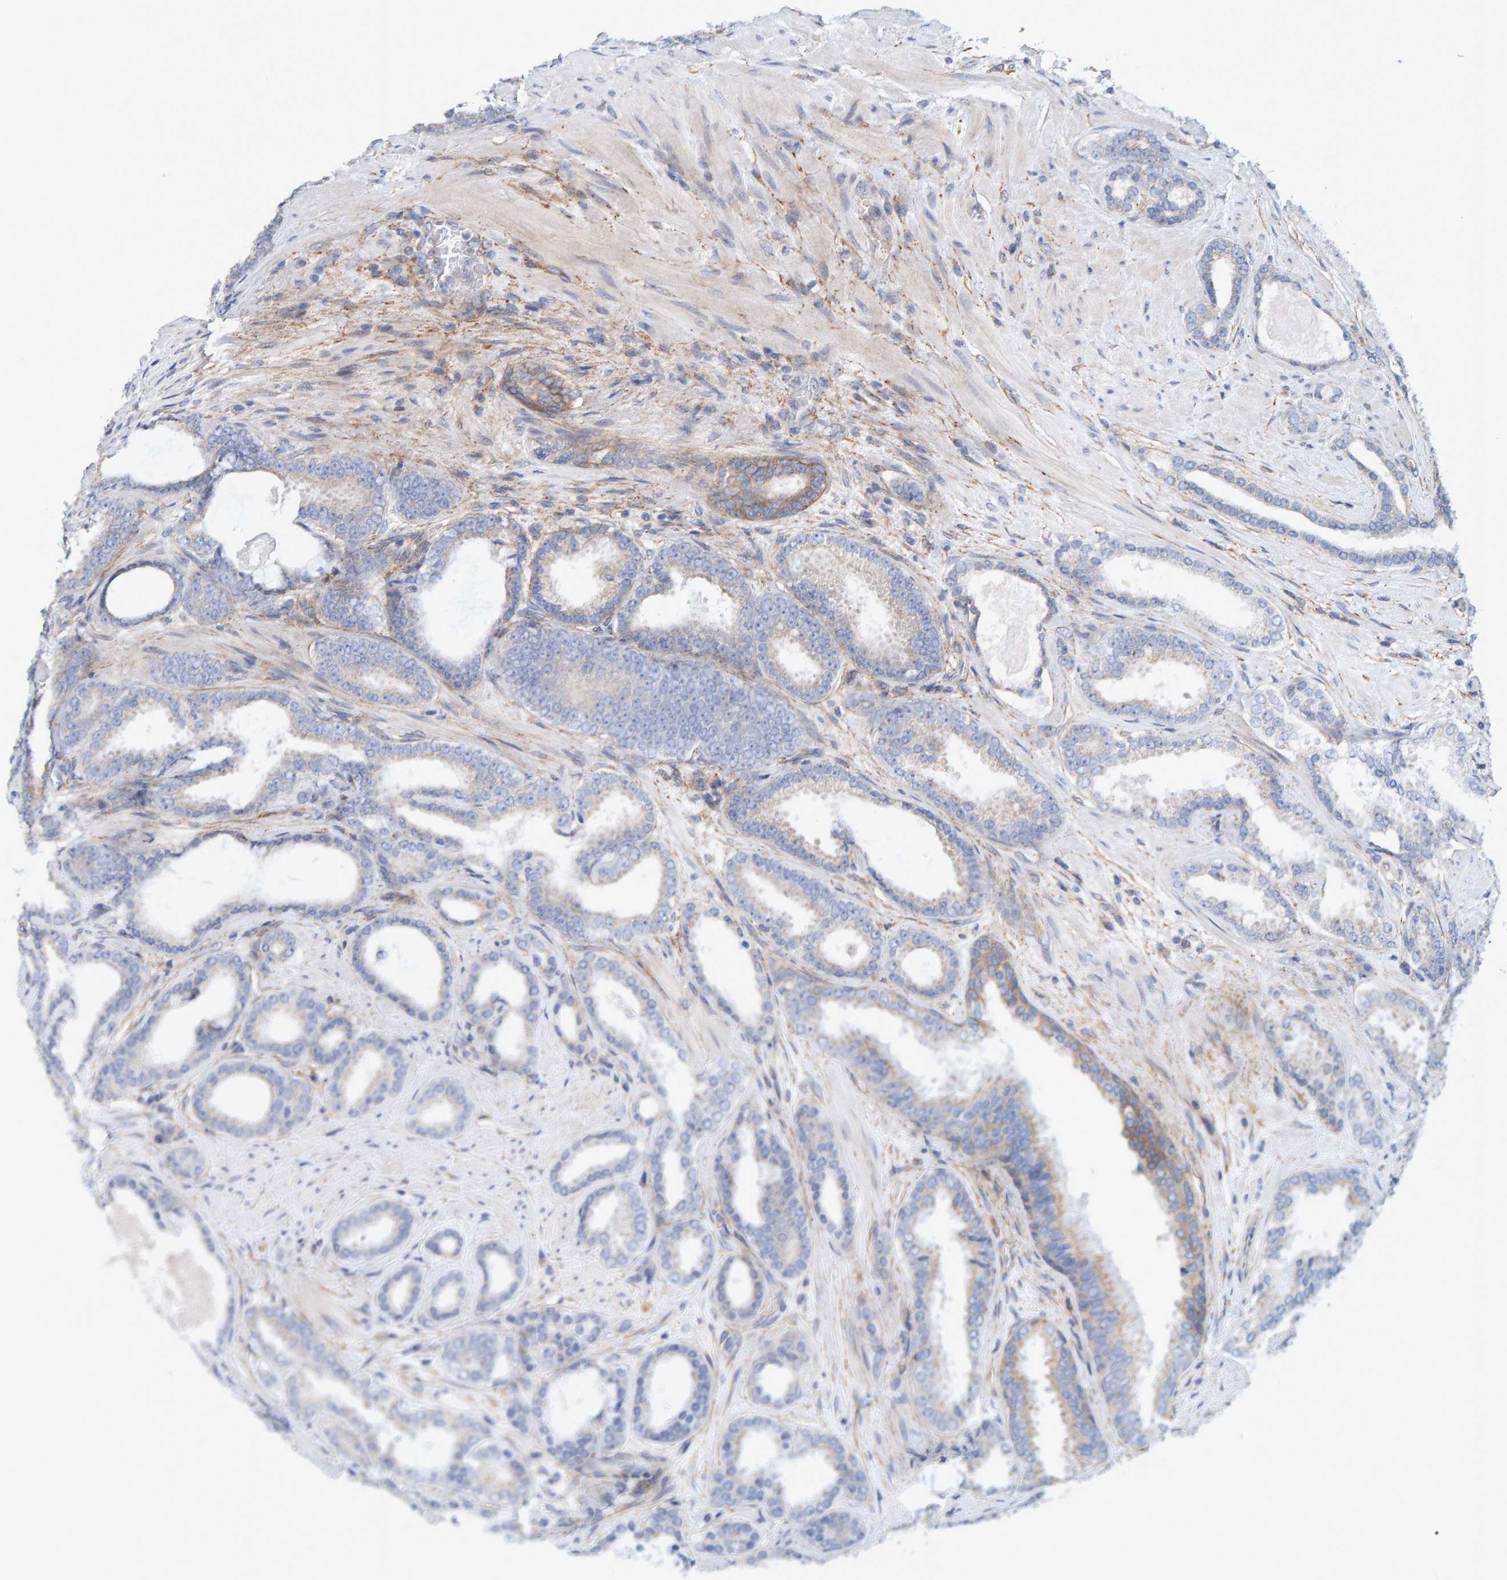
{"staining": {"intensity": "weak", "quantity": "<25%", "location": "cytoplasmic/membranous"}, "tissue": "prostate cancer", "cell_type": "Tumor cells", "image_type": "cancer", "snomed": [{"axis": "morphology", "description": "Adenocarcinoma, High grade"}, {"axis": "topography", "description": "Prostate"}], "caption": "Tumor cells are negative for protein expression in human prostate cancer (high-grade adenocarcinoma).", "gene": "RGP1", "patient": {"sex": "male", "age": 60}}